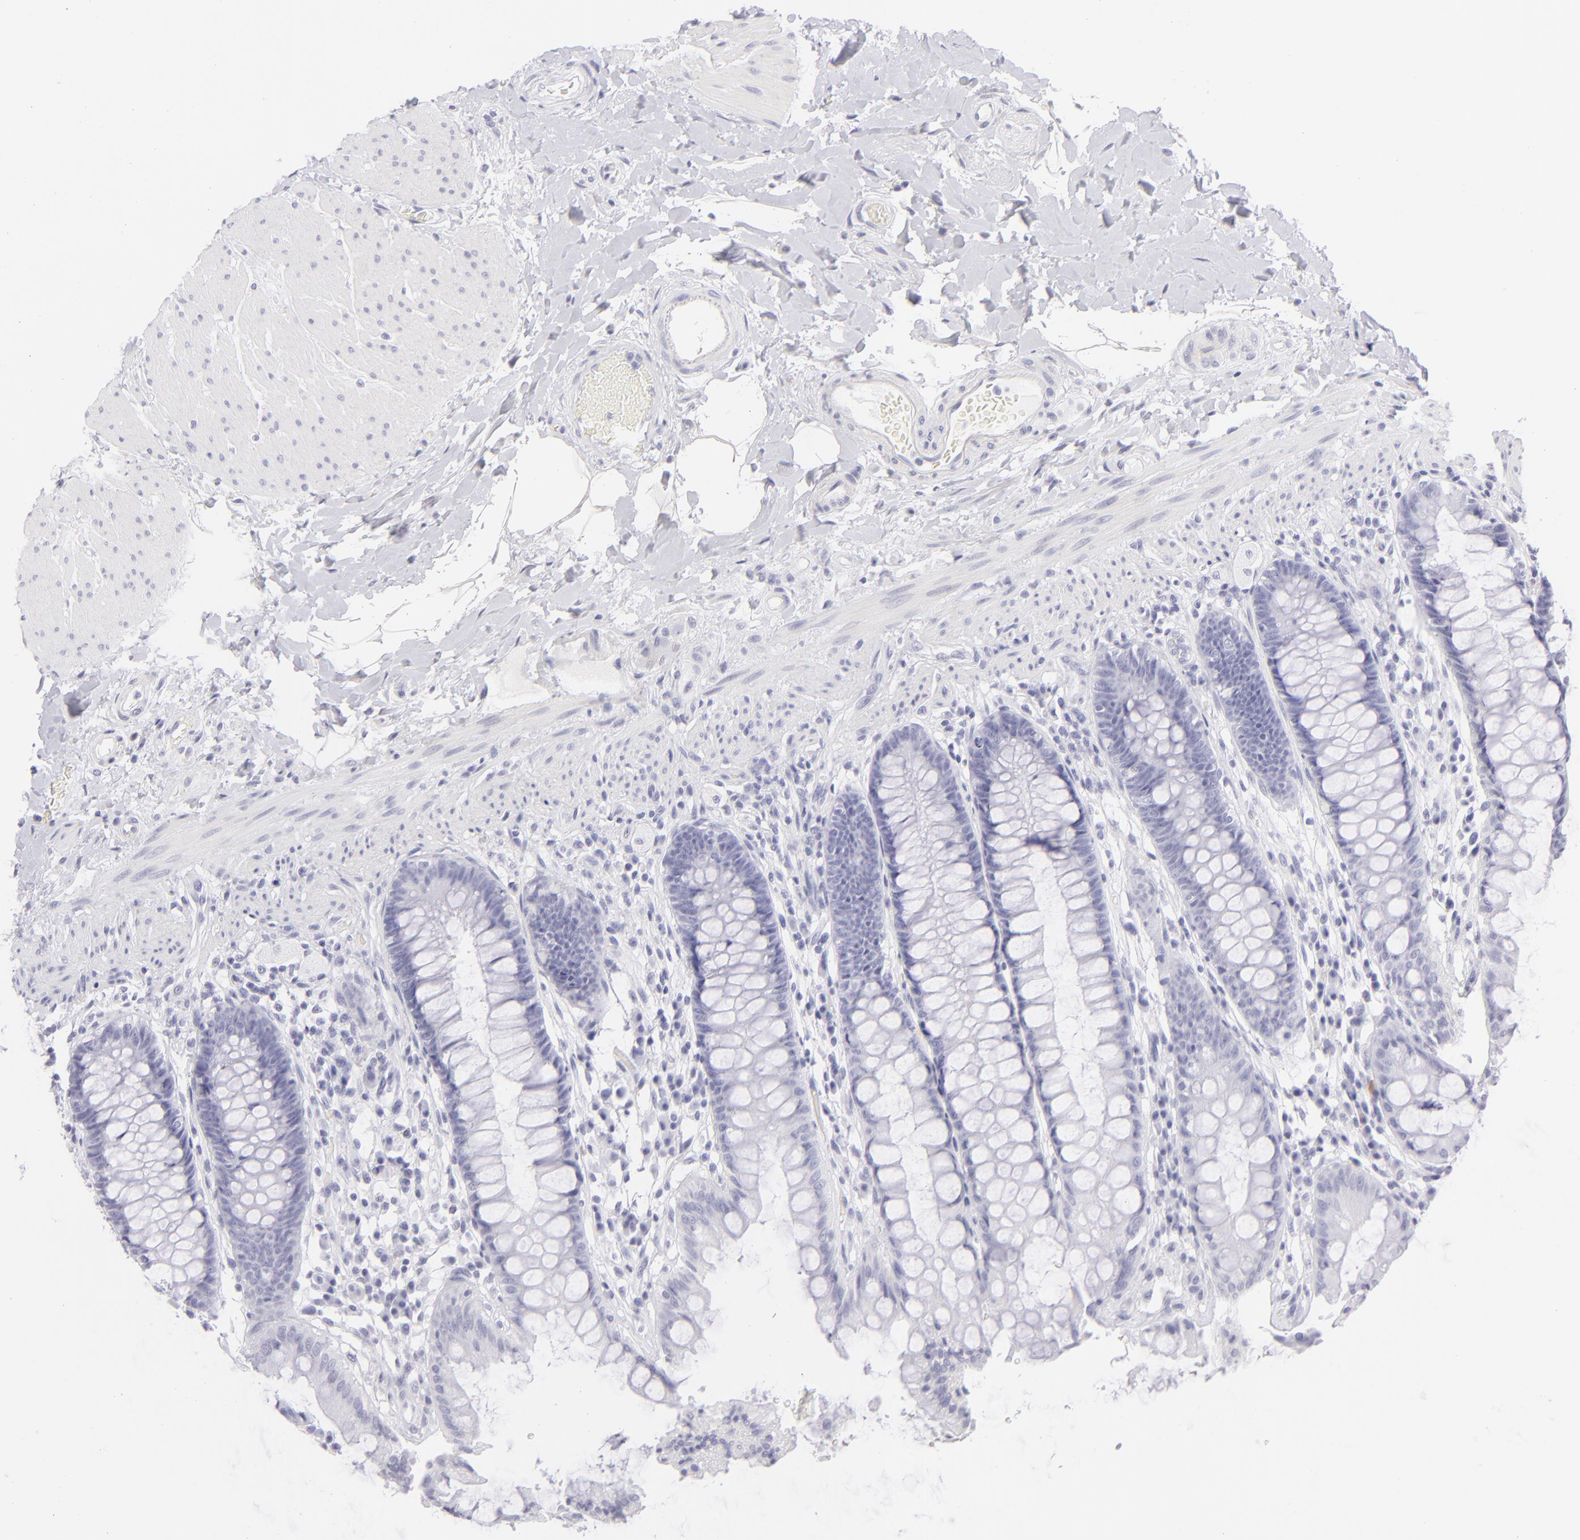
{"staining": {"intensity": "negative", "quantity": "none", "location": "none"}, "tissue": "rectum", "cell_type": "Glandular cells", "image_type": "normal", "snomed": [{"axis": "morphology", "description": "Normal tissue, NOS"}, {"axis": "topography", "description": "Rectum"}], "caption": "Histopathology image shows no protein staining in glandular cells of benign rectum. (DAB (3,3'-diaminobenzidine) immunohistochemistry (IHC) with hematoxylin counter stain).", "gene": "FCER2", "patient": {"sex": "female", "age": 46}}